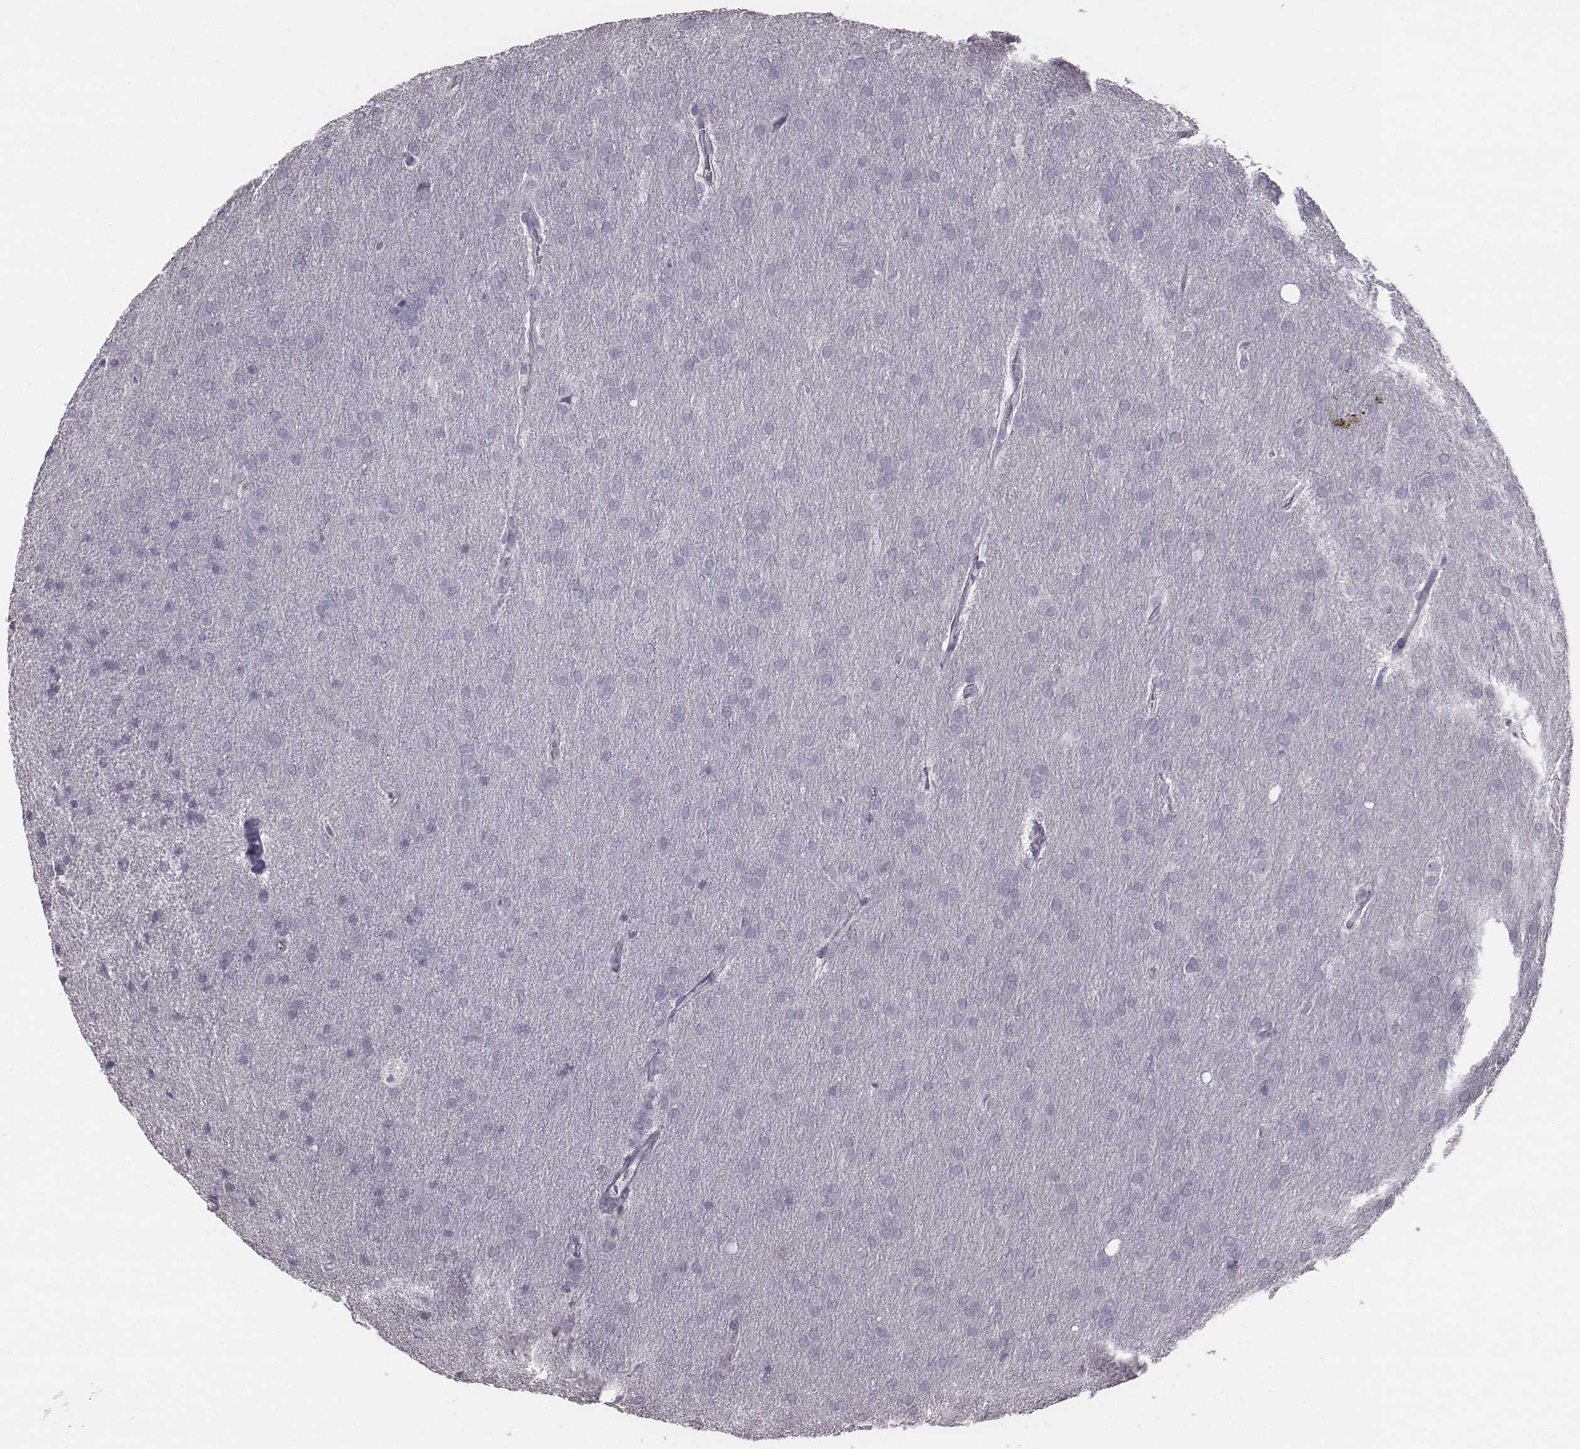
{"staining": {"intensity": "negative", "quantity": "none", "location": "none"}, "tissue": "glioma", "cell_type": "Tumor cells", "image_type": "cancer", "snomed": [{"axis": "morphology", "description": "Glioma, malignant, Low grade"}, {"axis": "topography", "description": "Brain"}], "caption": "Glioma was stained to show a protein in brown. There is no significant expression in tumor cells. (DAB immunohistochemistry (IHC) visualized using brightfield microscopy, high magnification).", "gene": "C6orf58", "patient": {"sex": "female", "age": 32}}